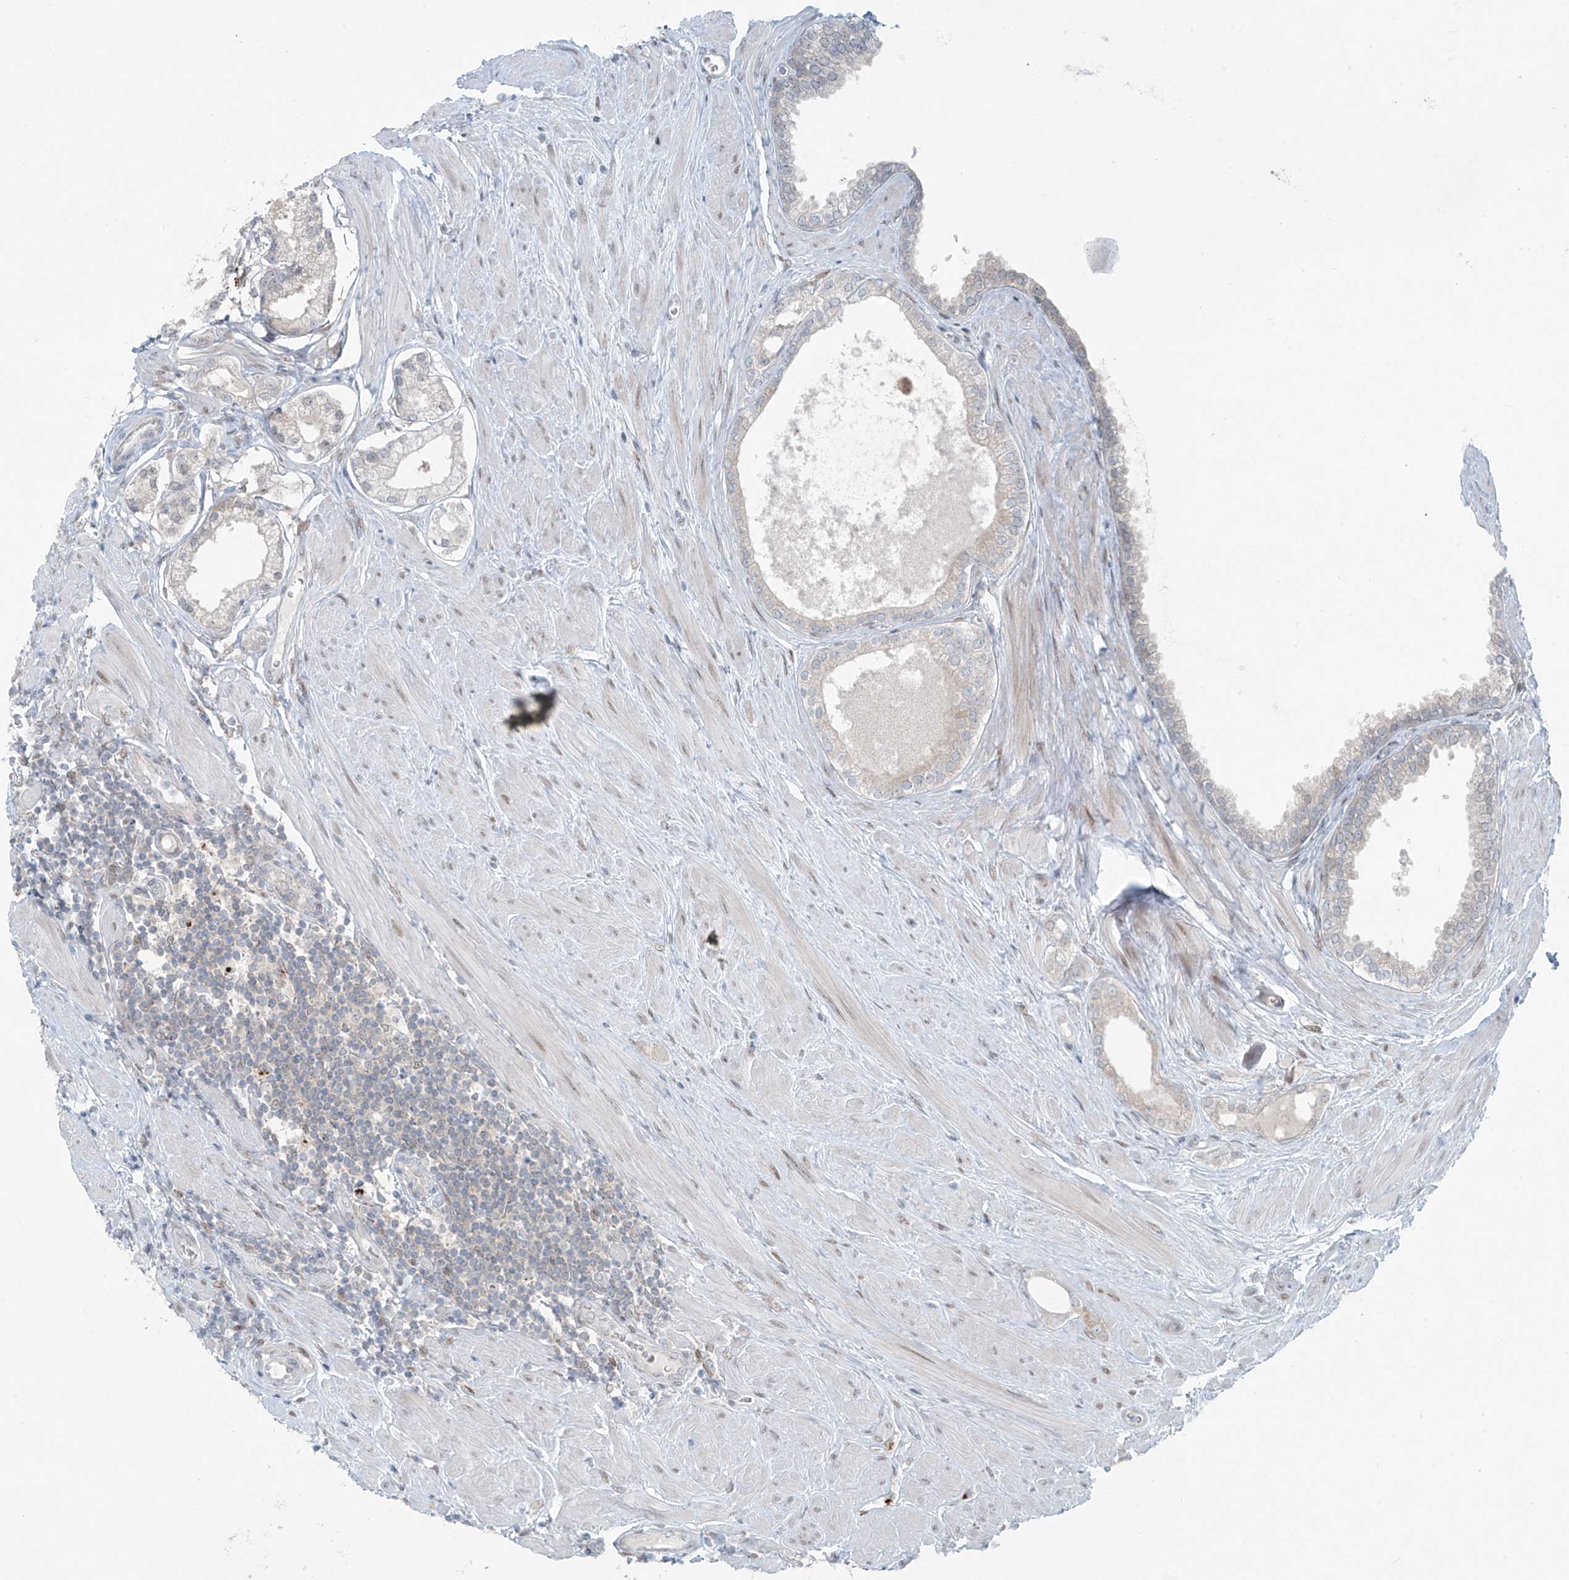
{"staining": {"intensity": "weak", "quantity": "25%-75%", "location": "cytoplasmic/membranous"}, "tissue": "prostate cancer", "cell_type": "Tumor cells", "image_type": "cancer", "snomed": [{"axis": "morphology", "description": "Adenocarcinoma, Low grade"}, {"axis": "topography", "description": "Prostate"}], "caption": "A low amount of weak cytoplasmic/membranous expression is present in about 25%-75% of tumor cells in prostate low-grade adenocarcinoma tissue.", "gene": "PPAT", "patient": {"sex": "male", "age": 62}}